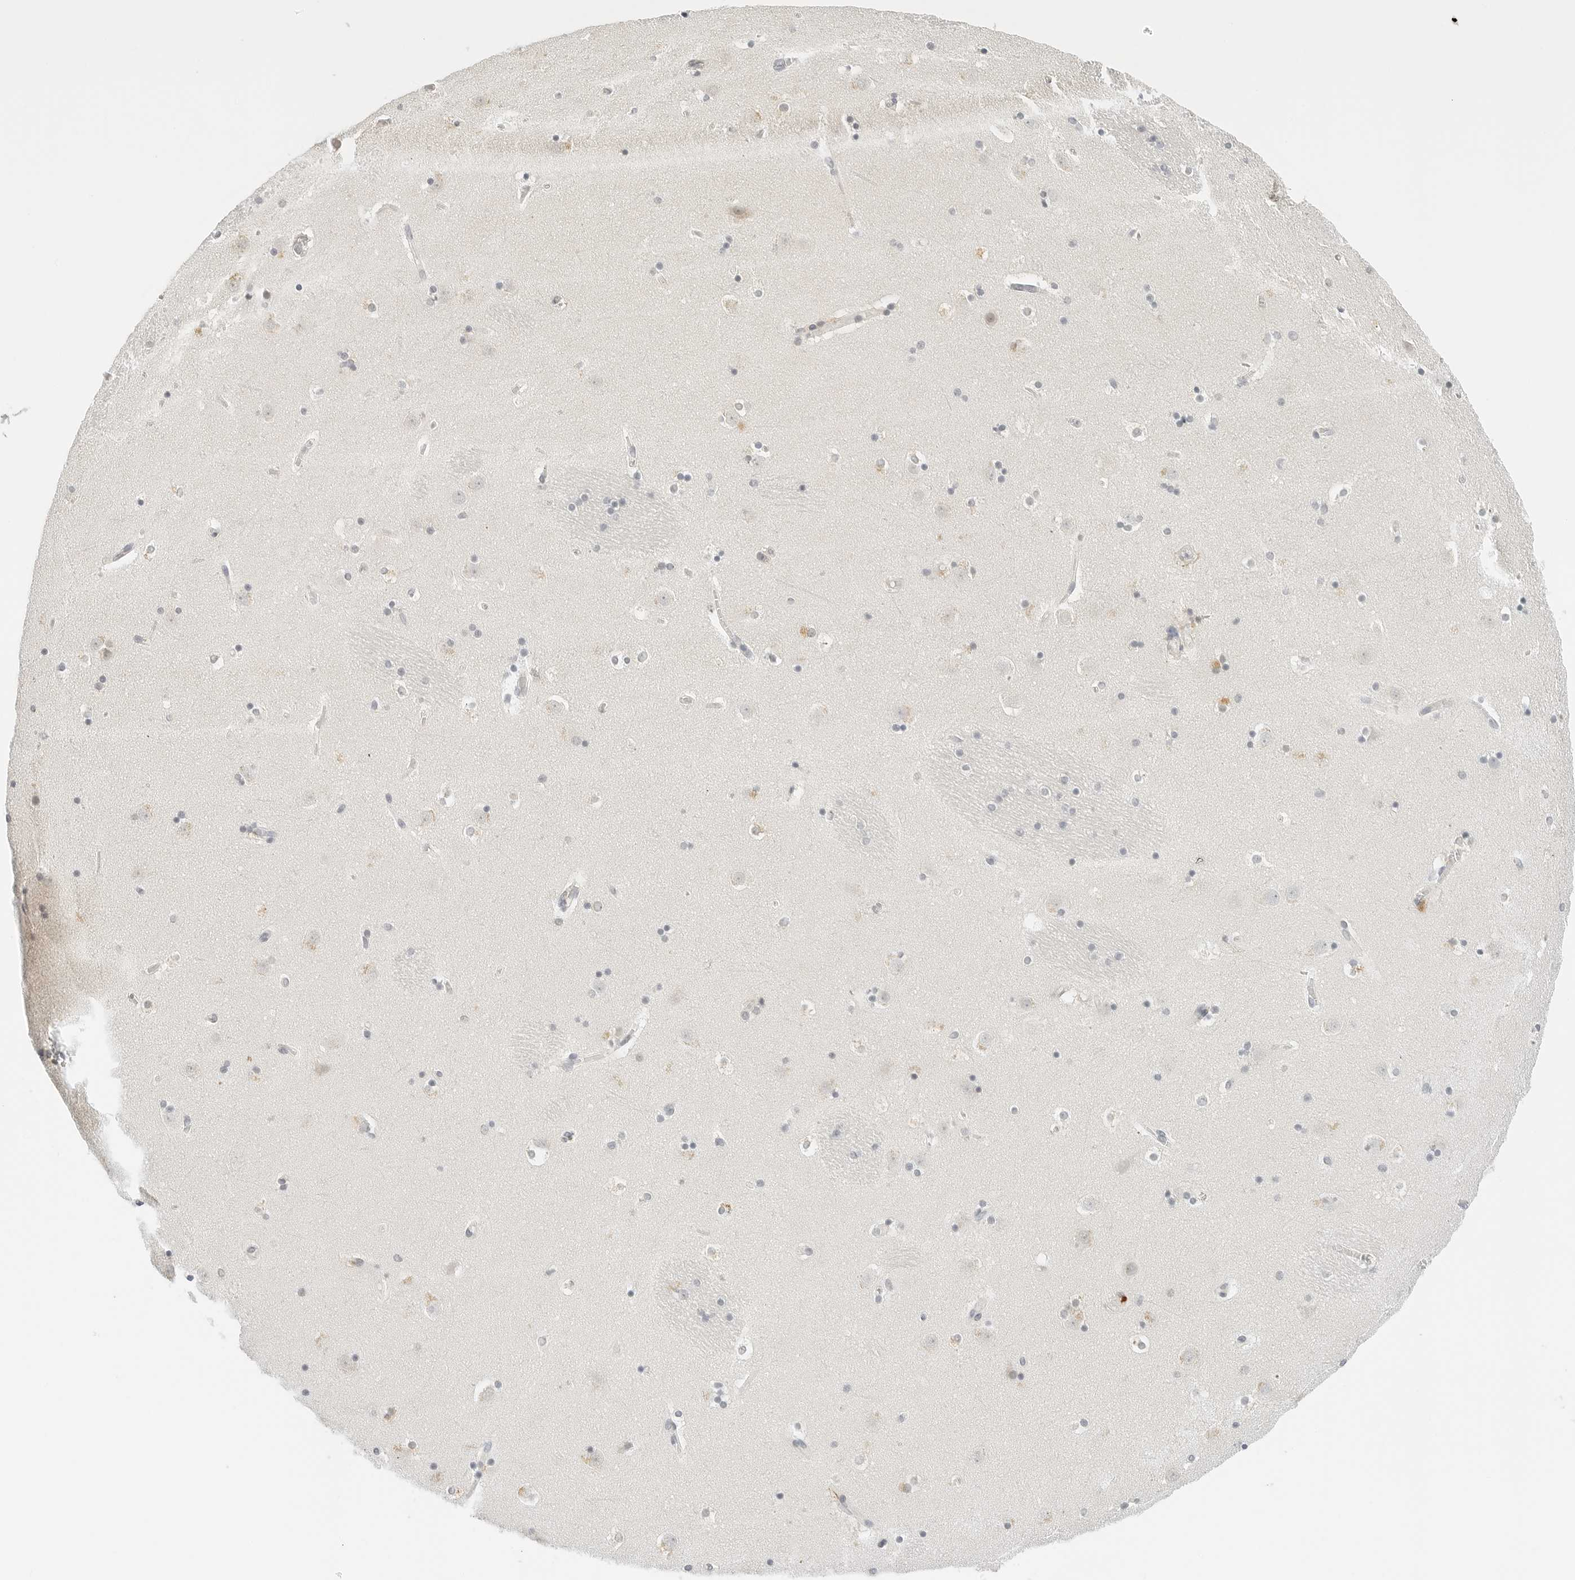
{"staining": {"intensity": "moderate", "quantity": "<25%", "location": "cytoplasmic/membranous"}, "tissue": "caudate", "cell_type": "Glial cells", "image_type": "normal", "snomed": [{"axis": "morphology", "description": "Normal tissue, NOS"}, {"axis": "topography", "description": "Lateral ventricle wall"}], "caption": "A brown stain highlights moderate cytoplasmic/membranous expression of a protein in glial cells of unremarkable caudate. The staining was performed using DAB, with brown indicating positive protein expression. Nuclei are stained blue with hematoxylin.", "gene": "NEO1", "patient": {"sex": "male", "age": 45}}